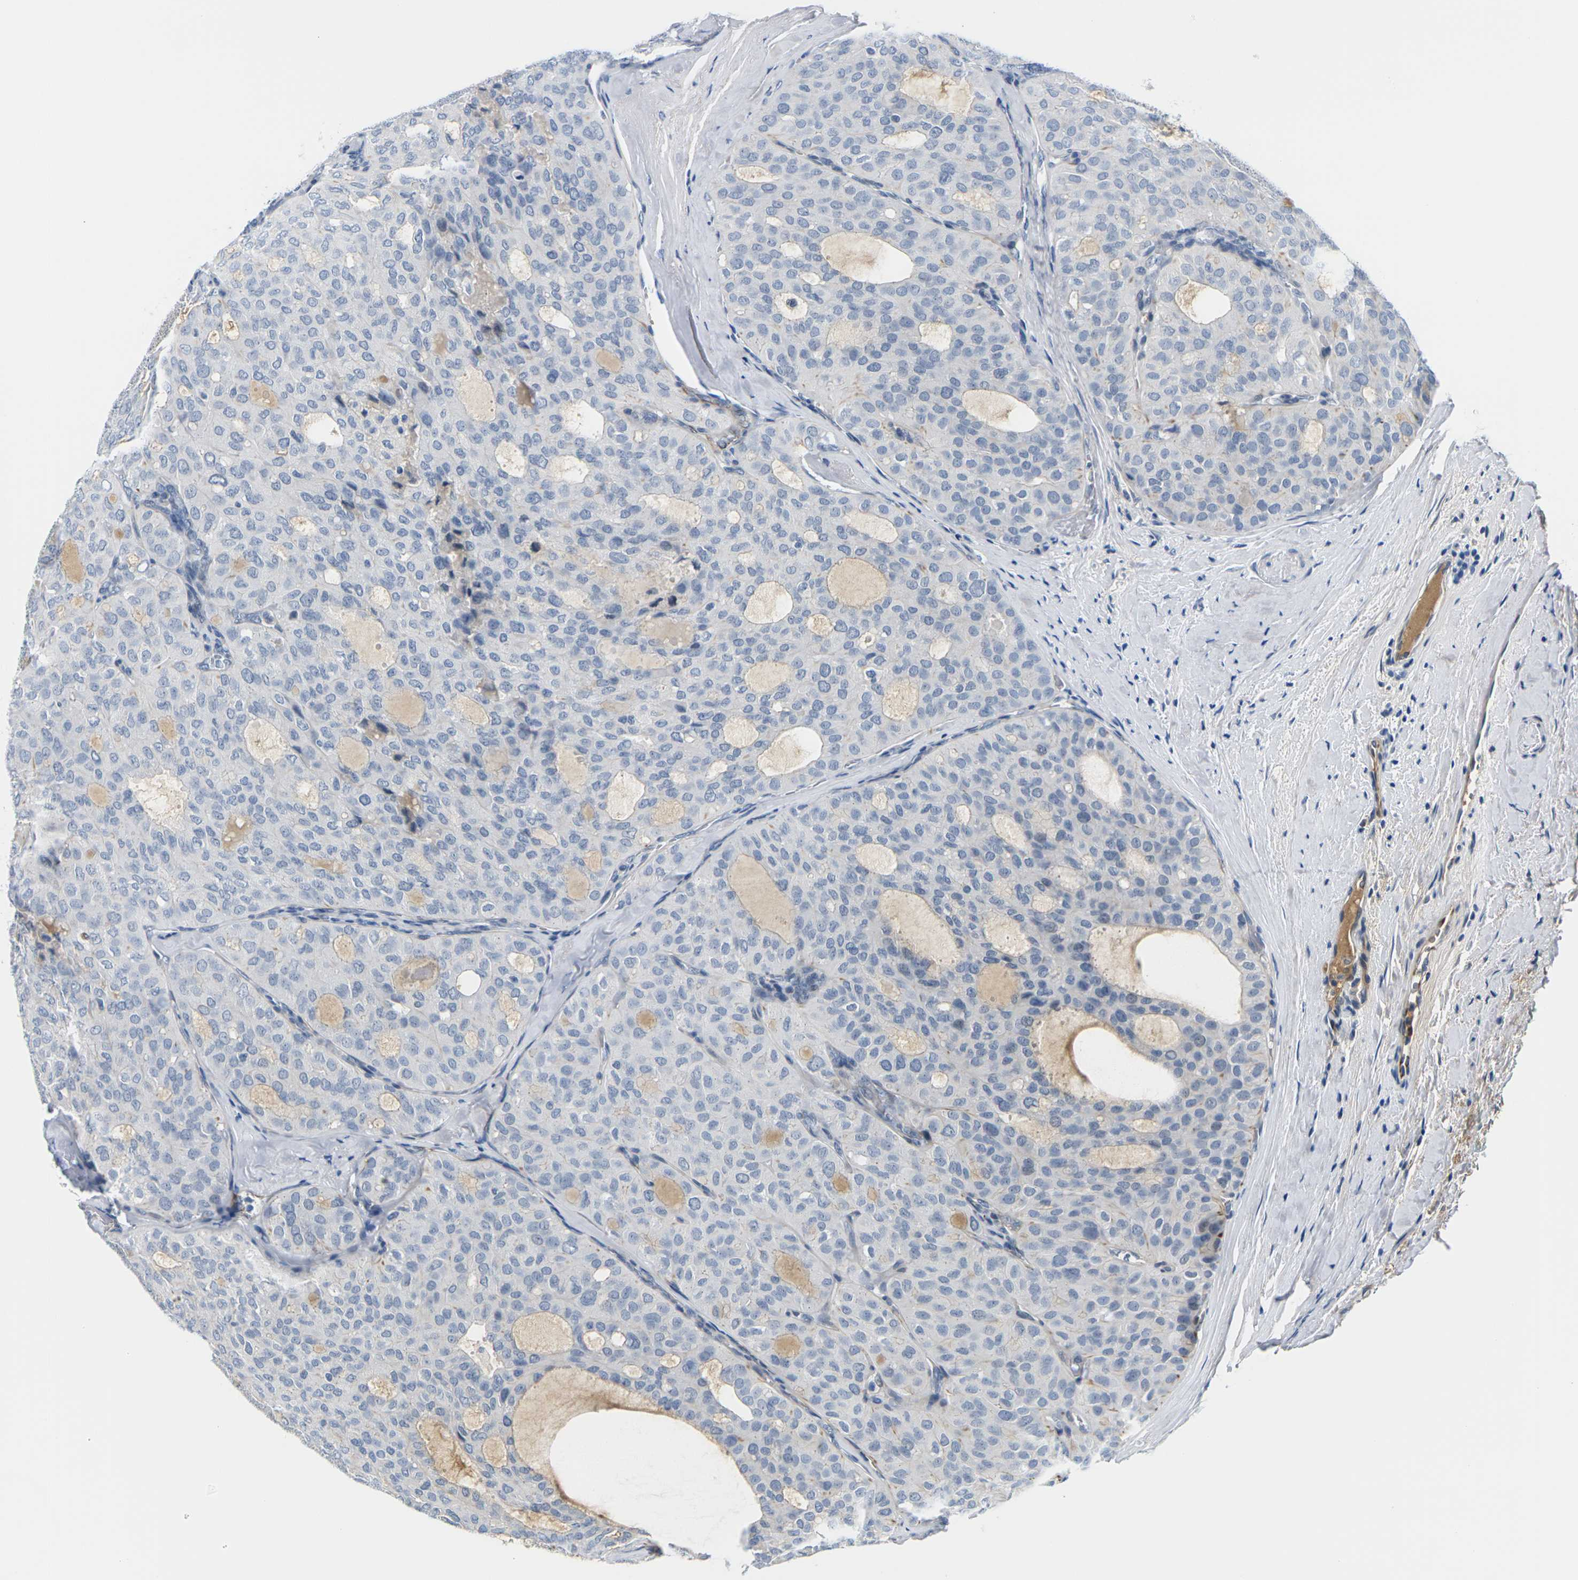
{"staining": {"intensity": "negative", "quantity": "none", "location": "none"}, "tissue": "thyroid cancer", "cell_type": "Tumor cells", "image_type": "cancer", "snomed": [{"axis": "morphology", "description": "Follicular adenoma carcinoma, NOS"}, {"axis": "topography", "description": "Thyroid gland"}], "caption": "Tumor cells show no significant protein expression in thyroid cancer (follicular adenoma carcinoma). (DAB (3,3'-diaminobenzidine) immunohistochemistry with hematoxylin counter stain).", "gene": "PKP2", "patient": {"sex": "male", "age": 75}}